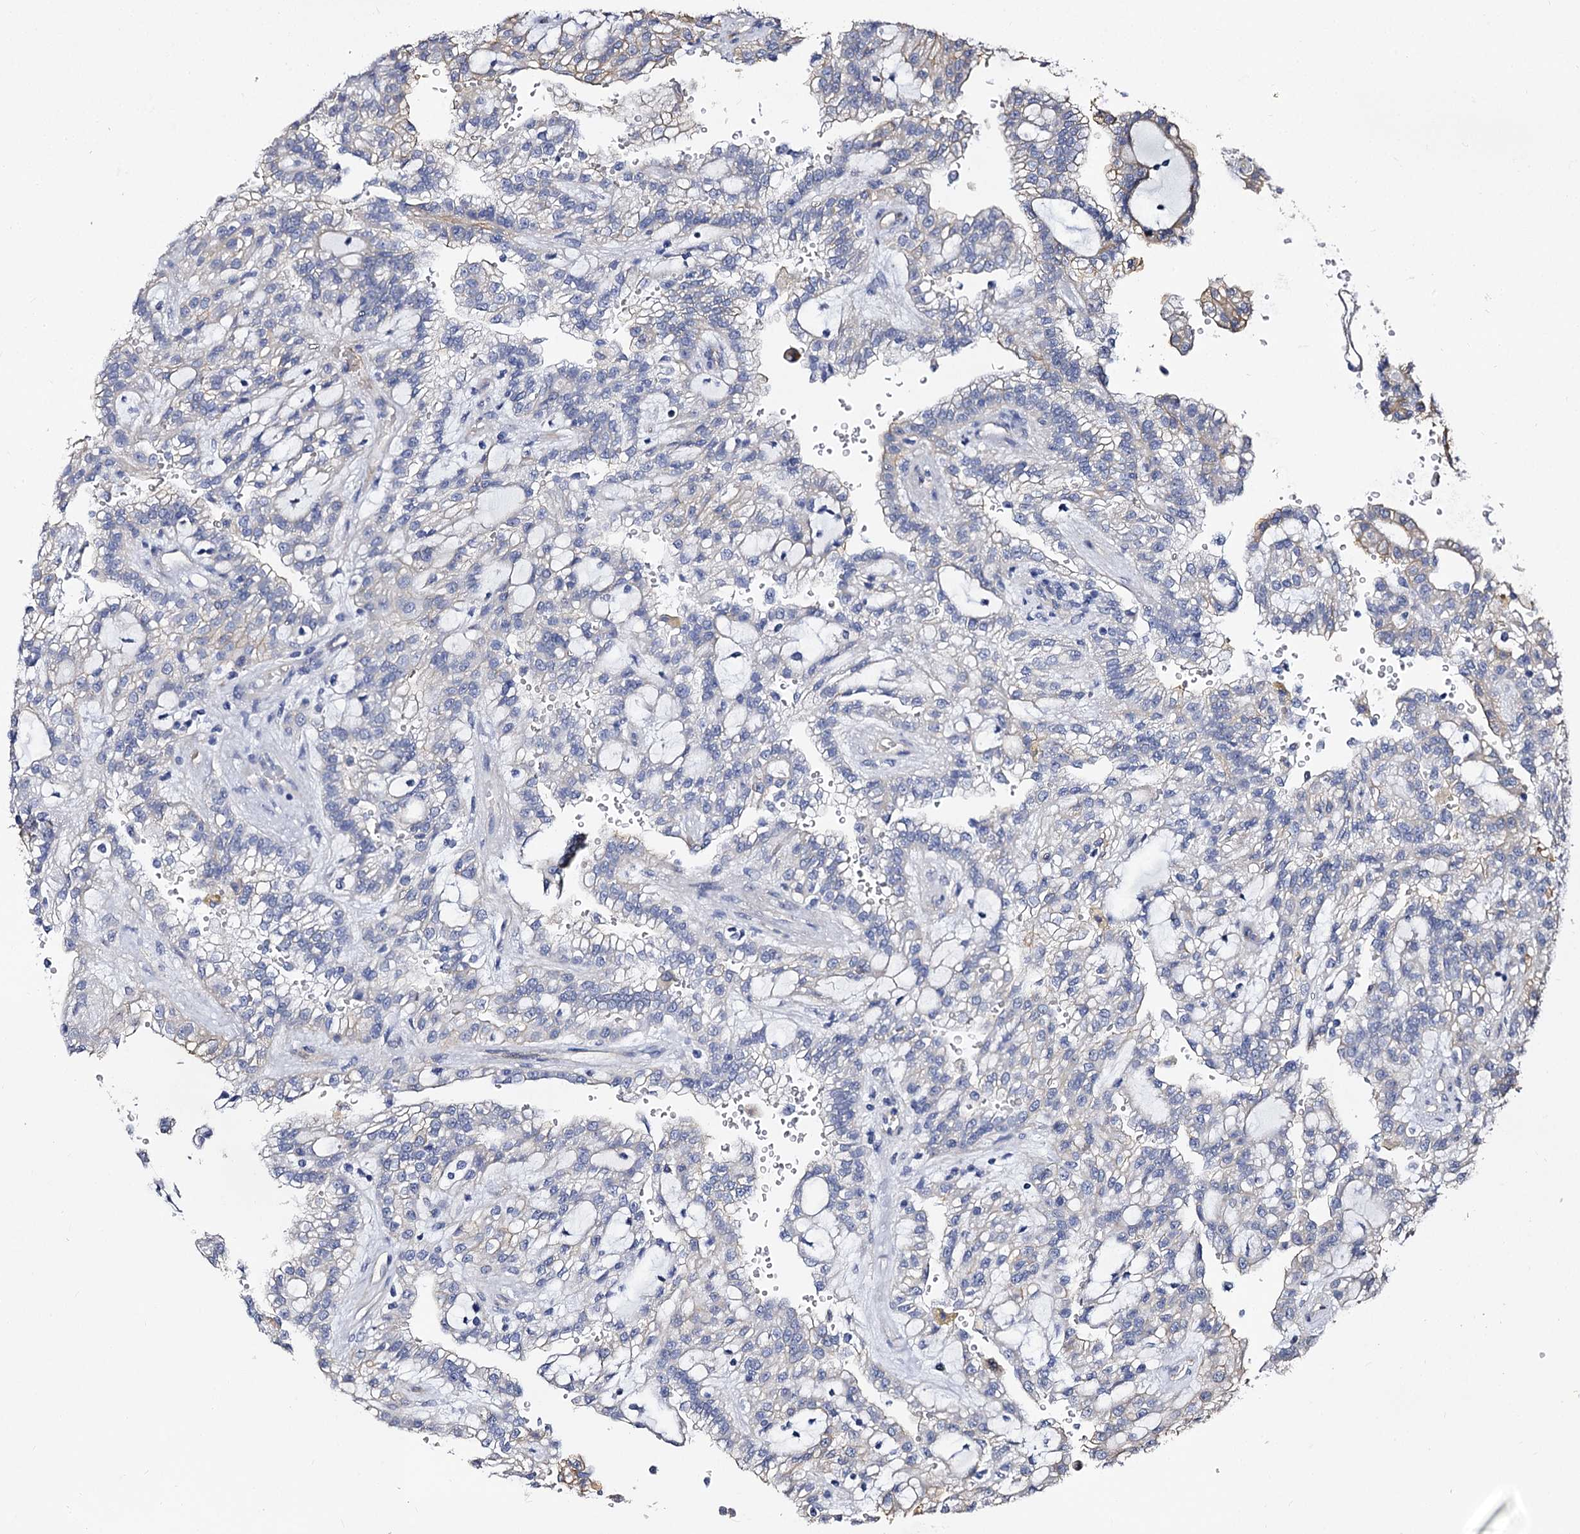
{"staining": {"intensity": "negative", "quantity": "none", "location": "none"}, "tissue": "renal cancer", "cell_type": "Tumor cells", "image_type": "cancer", "snomed": [{"axis": "morphology", "description": "Adenocarcinoma, NOS"}, {"axis": "topography", "description": "Kidney"}], "caption": "There is no significant positivity in tumor cells of renal cancer (adenocarcinoma).", "gene": "CBFB", "patient": {"sex": "male", "age": 63}}